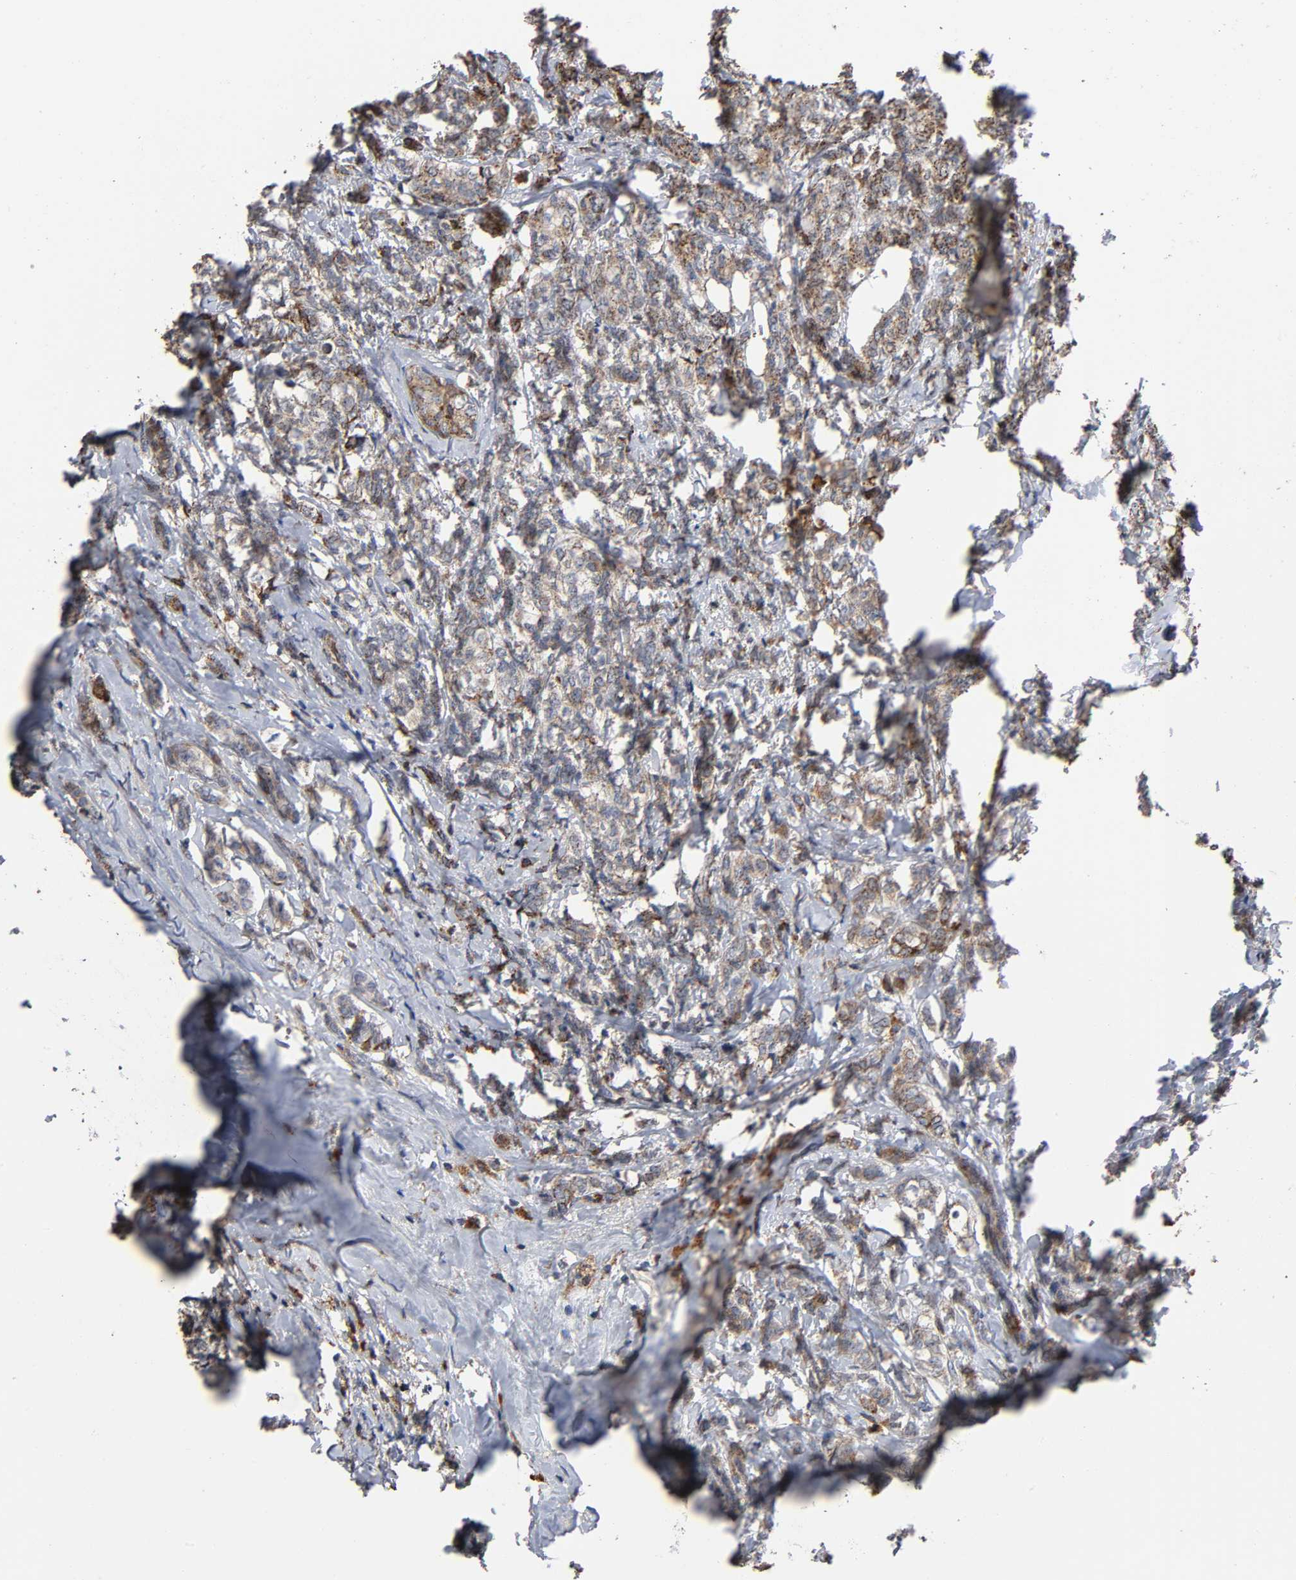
{"staining": {"intensity": "moderate", "quantity": ">75%", "location": "cytoplasmic/membranous"}, "tissue": "breast cancer", "cell_type": "Tumor cells", "image_type": "cancer", "snomed": [{"axis": "morphology", "description": "Lobular carcinoma"}, {"axis": "topography", "description": "Breast"}], "caption": "This is an image of IHC staining of breast lobular carcinoma, which shows moderate positivity in the cytoplasmic/membranous of tumor cells.", "gene": "MAP3K1", "patient": {"sex": "female", "age": 60}}